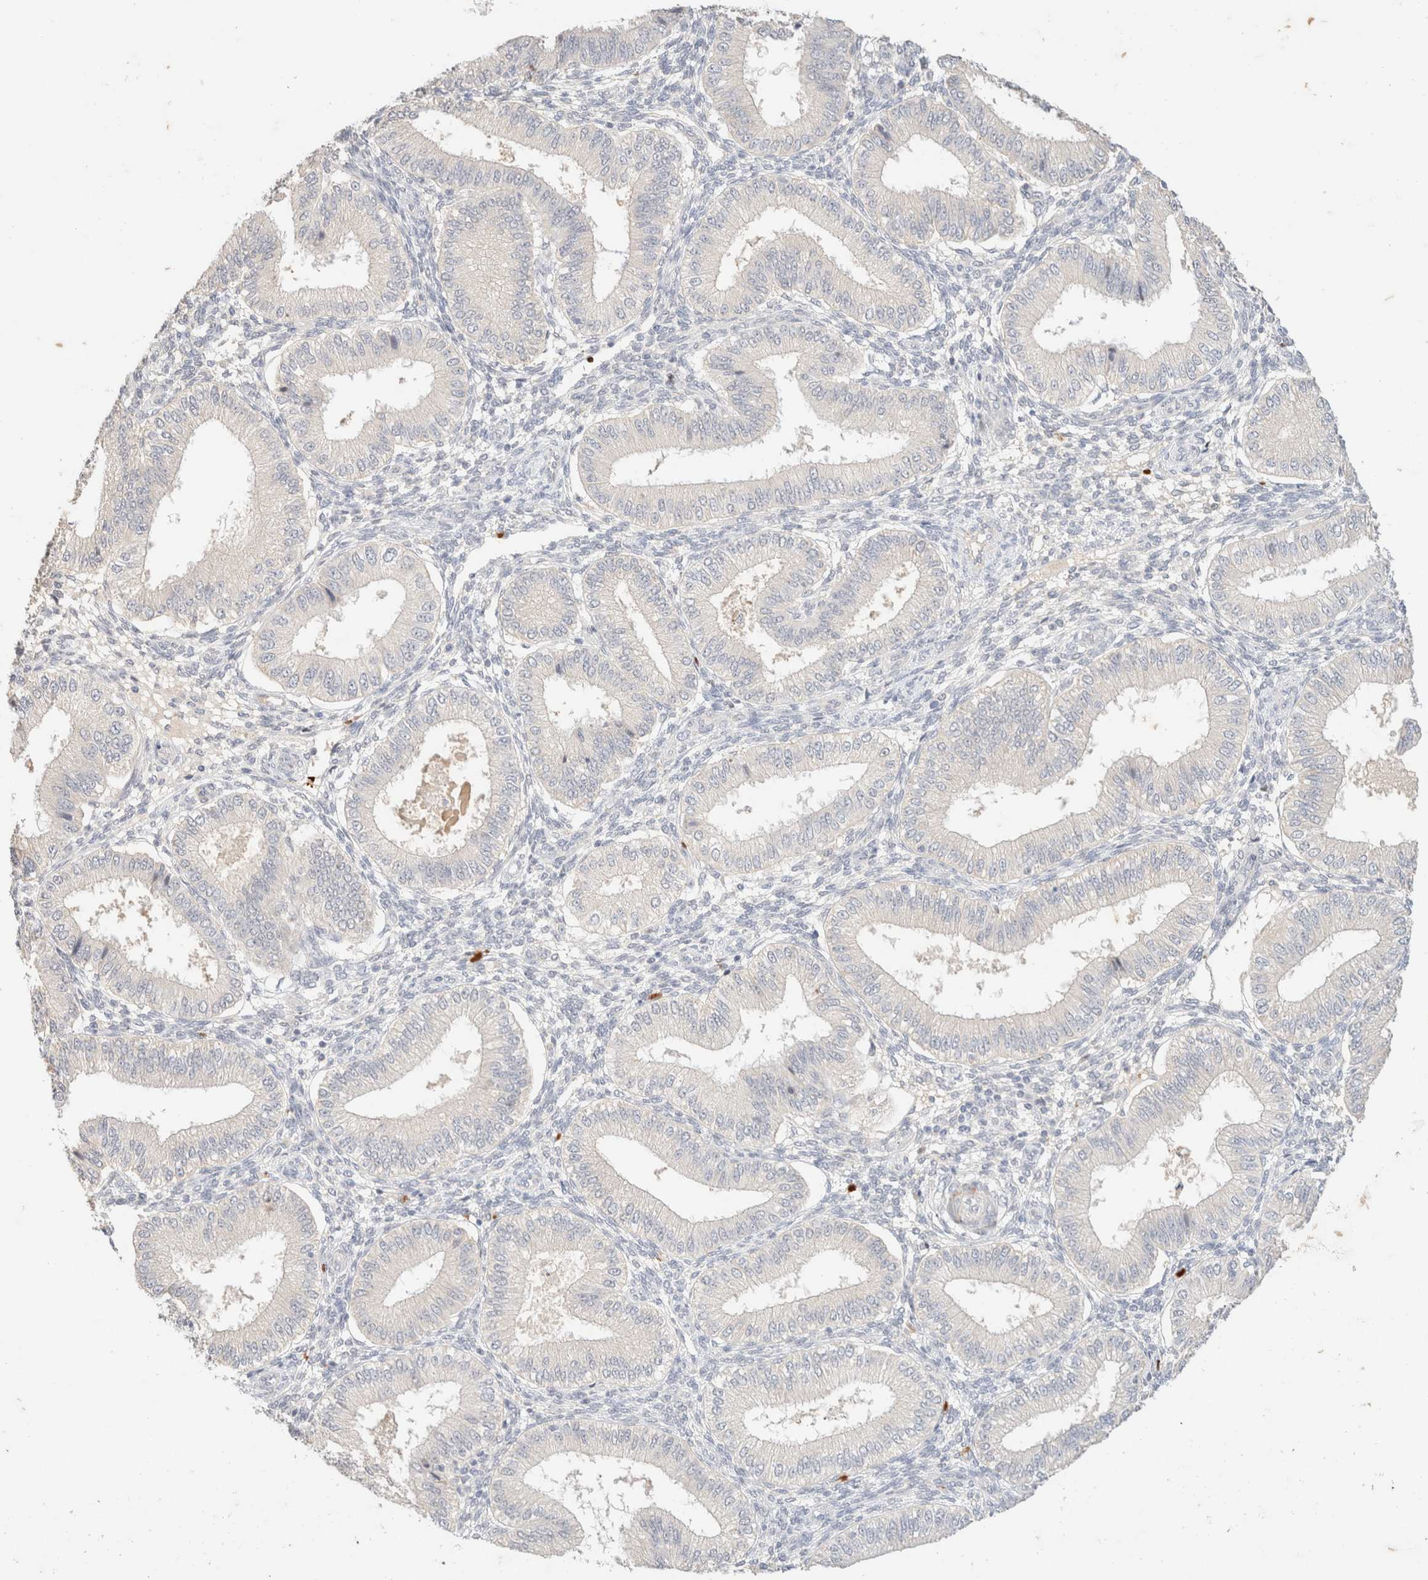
{"staining": {"intensity": "negative", "quantity": "none", "location": "none"}, "tissue": "endometrium", "cell_type": "Cells in endometrial stroma", "image_type": "normal", "snomed": [{"axis": "morphology", "description": "Normal tissue, NOS"}, {"axis": "topography", "description": "Endometrium"}], "caption": "DAB immunohistochemical staining of normal endometrium displays no significant positivity in cells in endometrial stroma.", "gene": "SNTB1", "patient": {"sex": "female", "age": 39}}